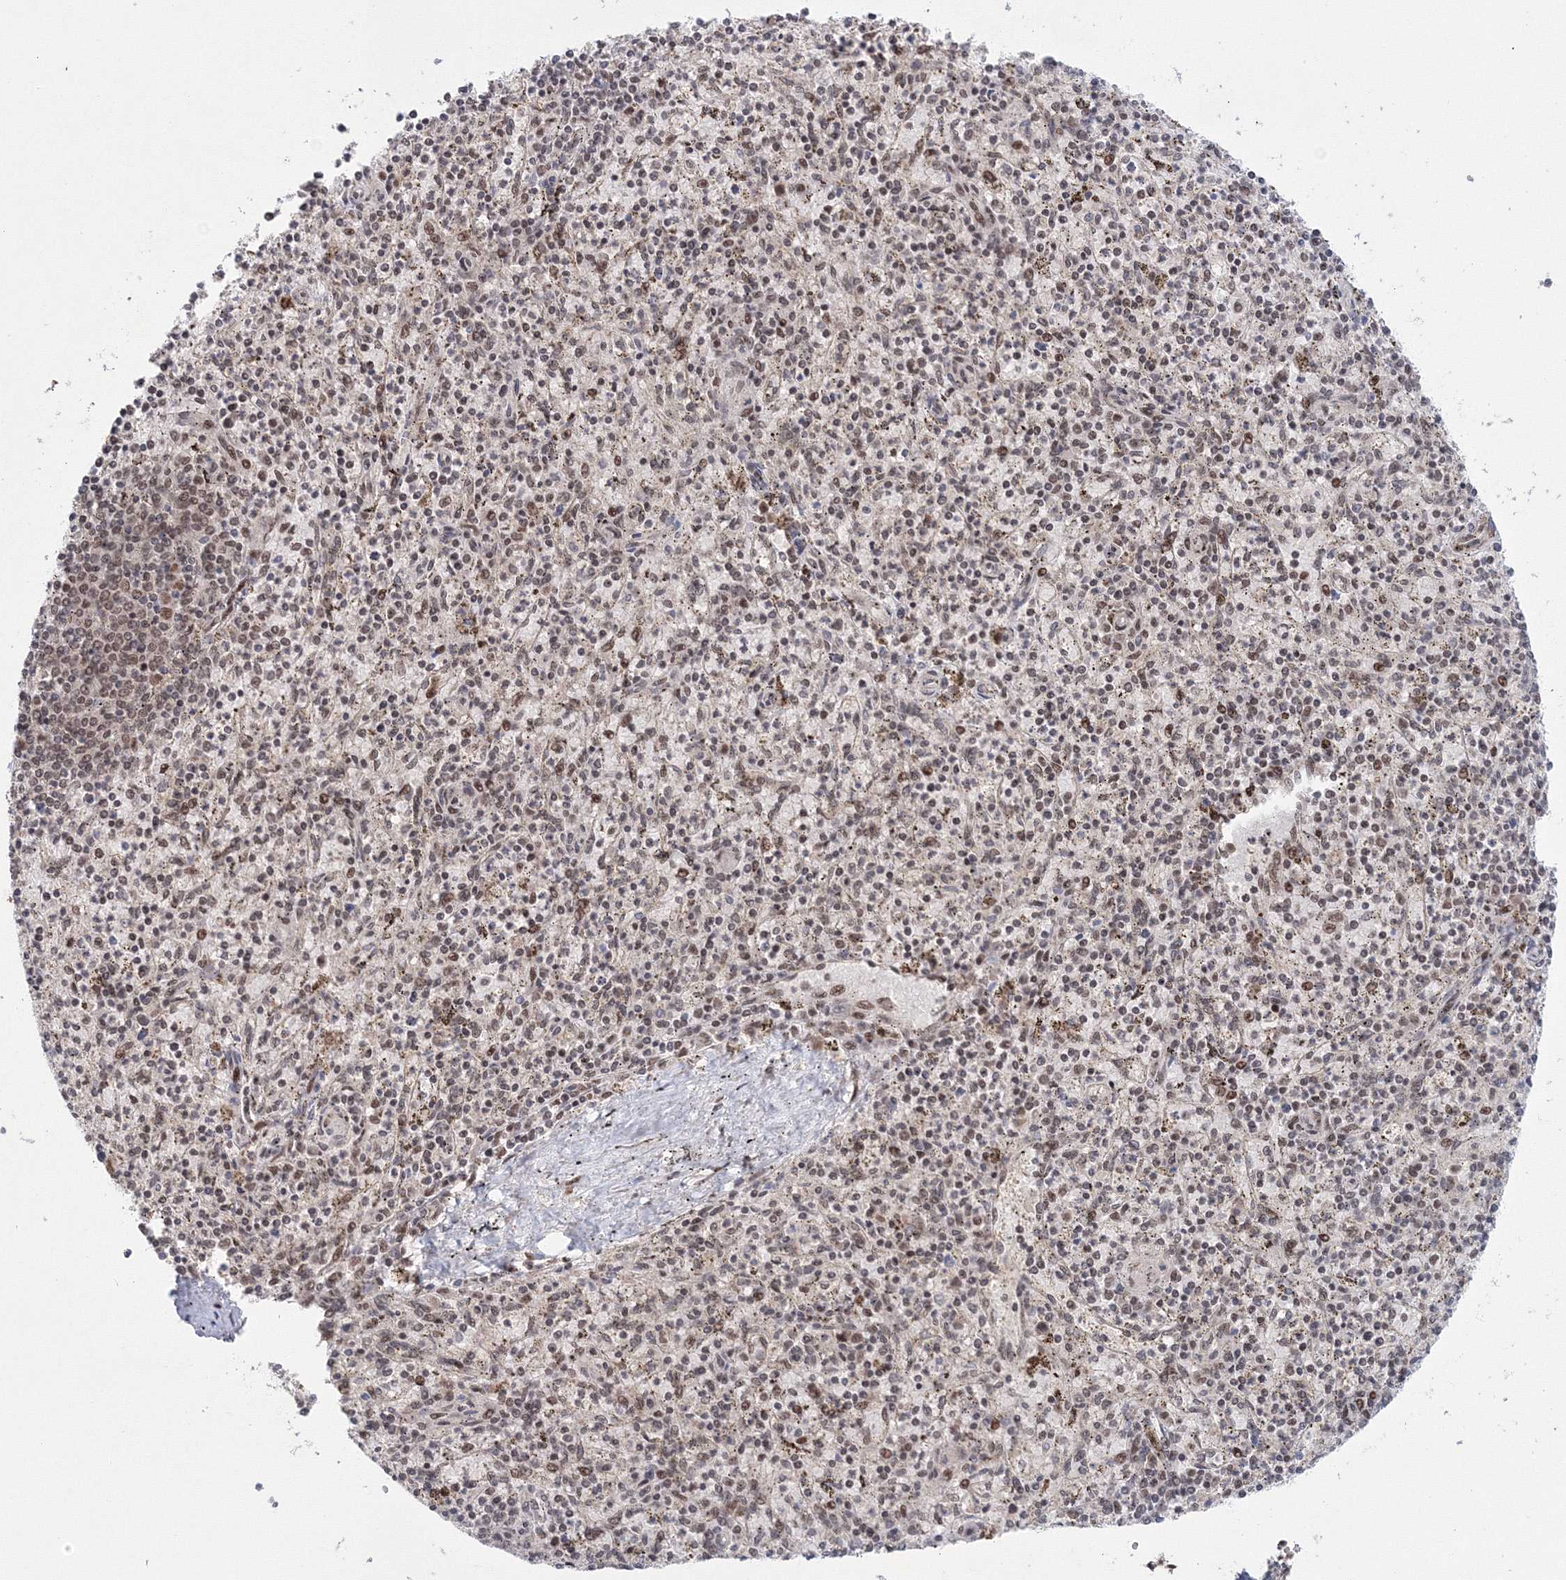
{"staining": {"intensity": "weak", "quantity": "25%-75%", "location": "nuclear"}, "tissue": "spleen", "cell_type": "Cells in red pulp", "image_type": "normal", "snomed": [{"axis": "morphology", "description": "Normal tissue, NOS"}, {"axis": "topography", "description": "Spleen"}], "caption": "The photomicrograph reveals a brown stain indicating the presence of a protein in the nuclear of cells in red pulp in spleen. (DAB IHC, brown staining for protein, blue staining for nuclei).", "gene": "NOA1", "patient": {"sex": "male", "age": 72}}